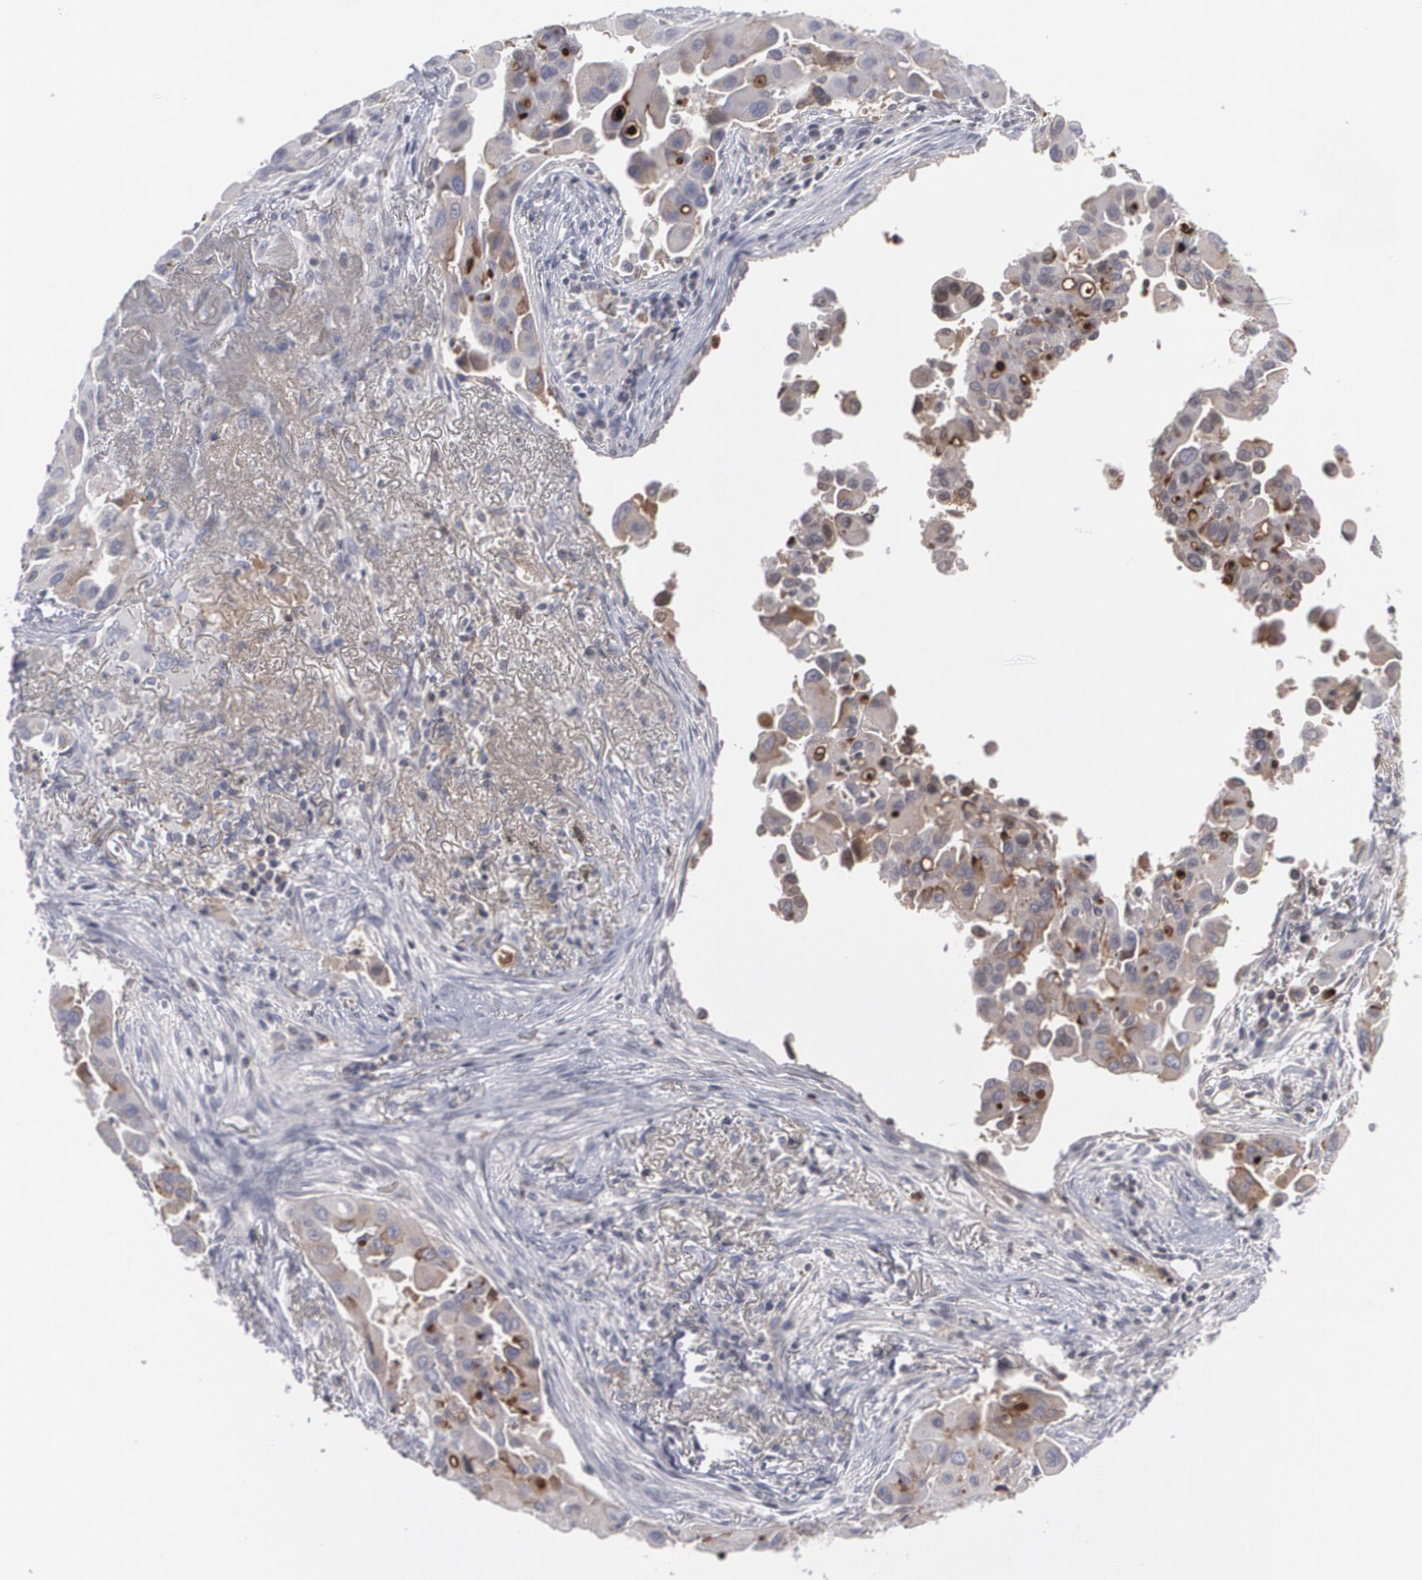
{"staining": {"intensity": "weak", "quantity": "<25%", "location": "nuclear"}, "tissue": "lung cancer", "cell_type": "Tumor cells", "image_type": "cancer", "snomed": [{"axis": "morphology", "description": "Adenocarcinoma, NOS"}, {"axis": "topography", "description": "Lung"}], "caption": "There is no significant positivity in tumor cells of lung adenocarcinoma. (DAB immunohistochemistry (IHC) visualized using brightfield microscopy, high magnification).", "gene": "LRG1", "patient": {"sex": "male", "age": 68}}